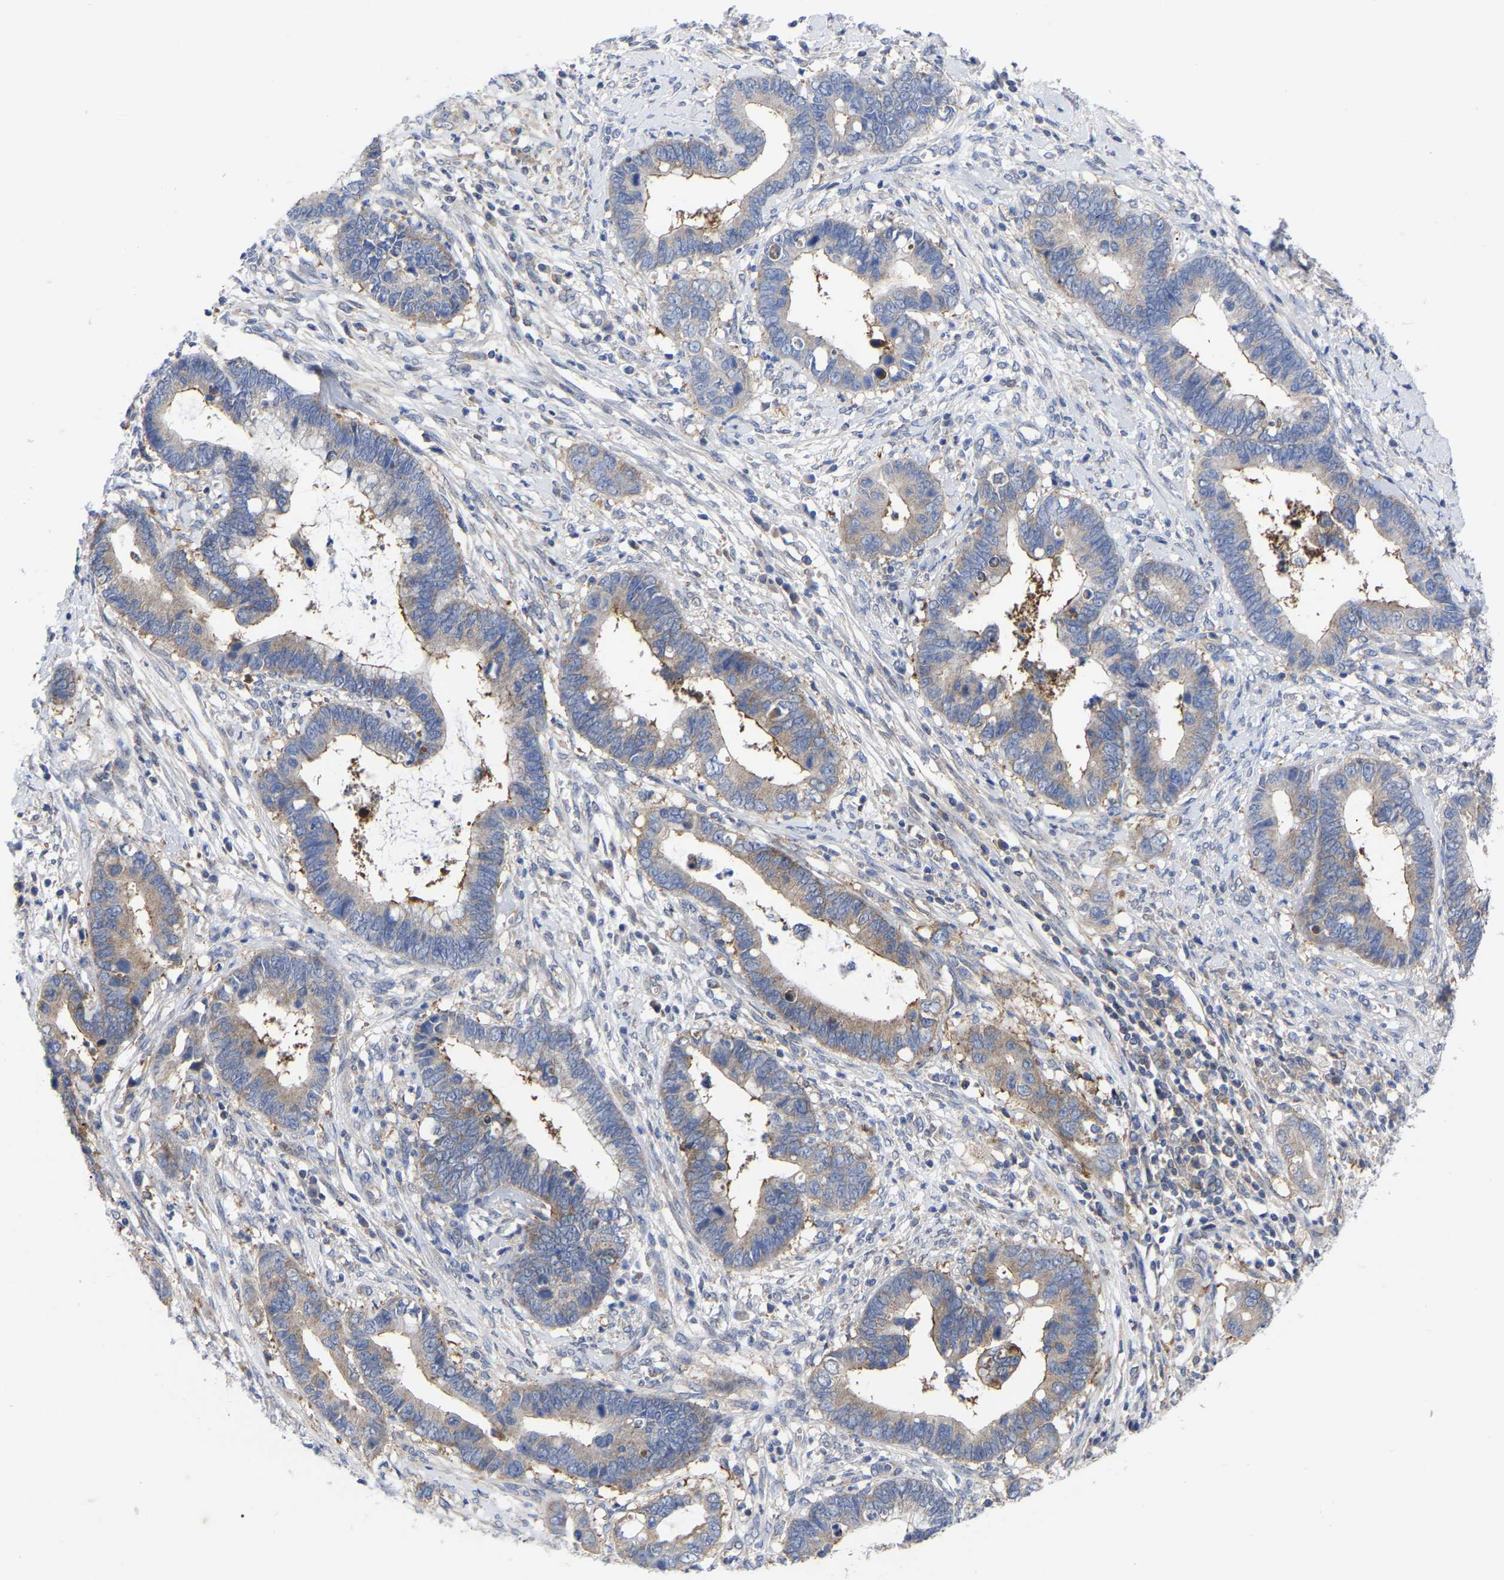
{"staining": {"intensity": "weak", "quantity": "25%-75%", "location": "cytoplasmic/membranous"}, "tissue": "cervical cancer", "cell_type": "Tumor cells", "image_type": "cancer", "snomed": [{"axis": "morphology", "description": "Adenocarcinoma, NOS"}, {"axis": "topography", "description": "Cervix"}], "caption": "Cervical cancer (adenocarcinoma) stained with a protein marker displays weak staining in tumor cells.", "gene": "TCP1", "patient": {"sex": "female", "age": 44}}